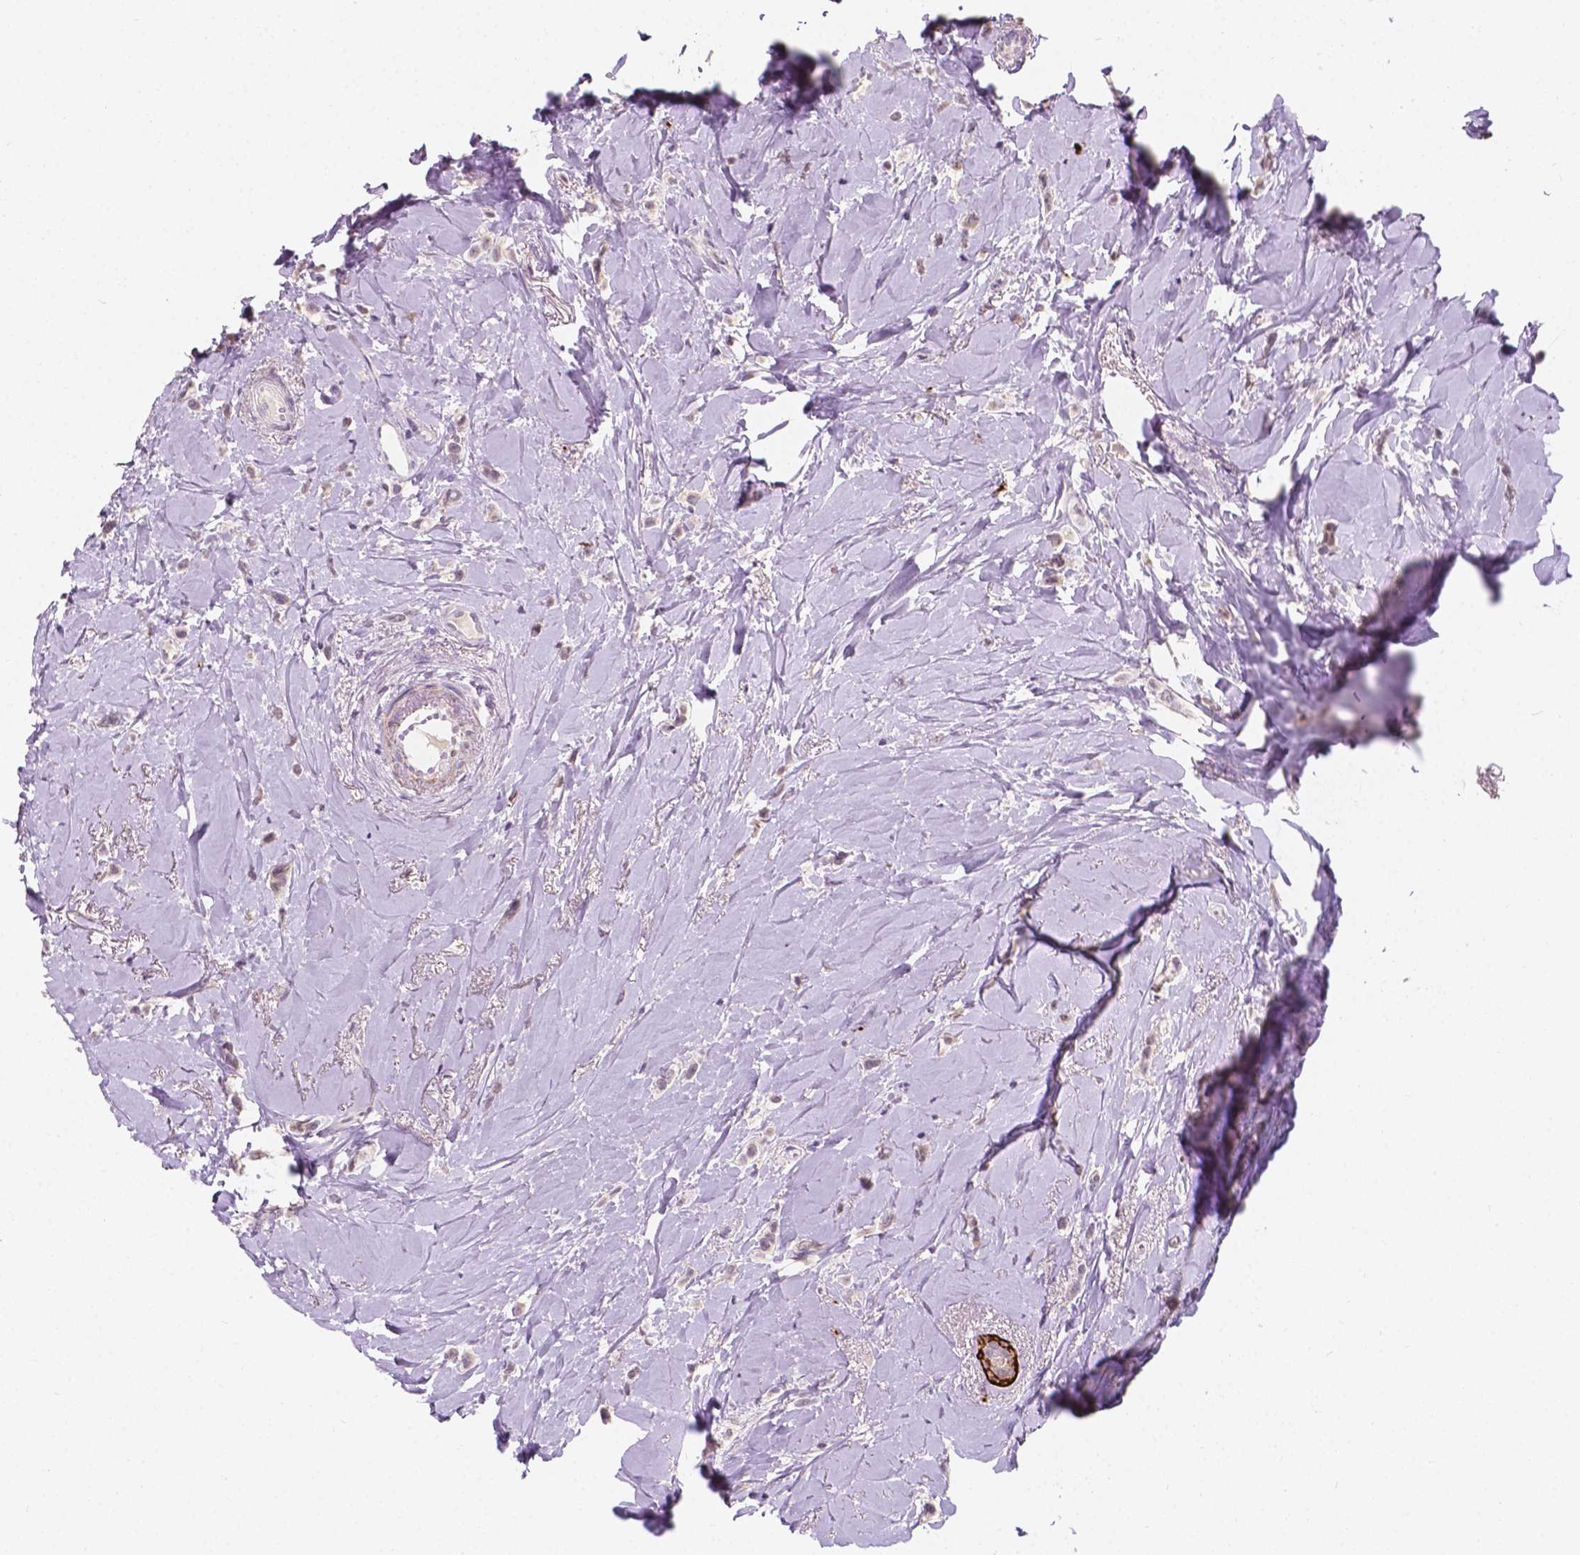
{"staining": {"intensity": "negative", "quantity": "none", "location": "none"}, "tissue": "breast cancer", "cell_type": "Tumor cells", "image_type": "cancer", "snomed": [{"axis": "morphology", "description": "Lobular carcinoma"}, {"axis": "topography", "description": "Breast"}], "caption": "There is no significant expression in tumor cells of breast cancer.", "gene": "SIRT2", "patient": {"sex": "female", "age": 66}}